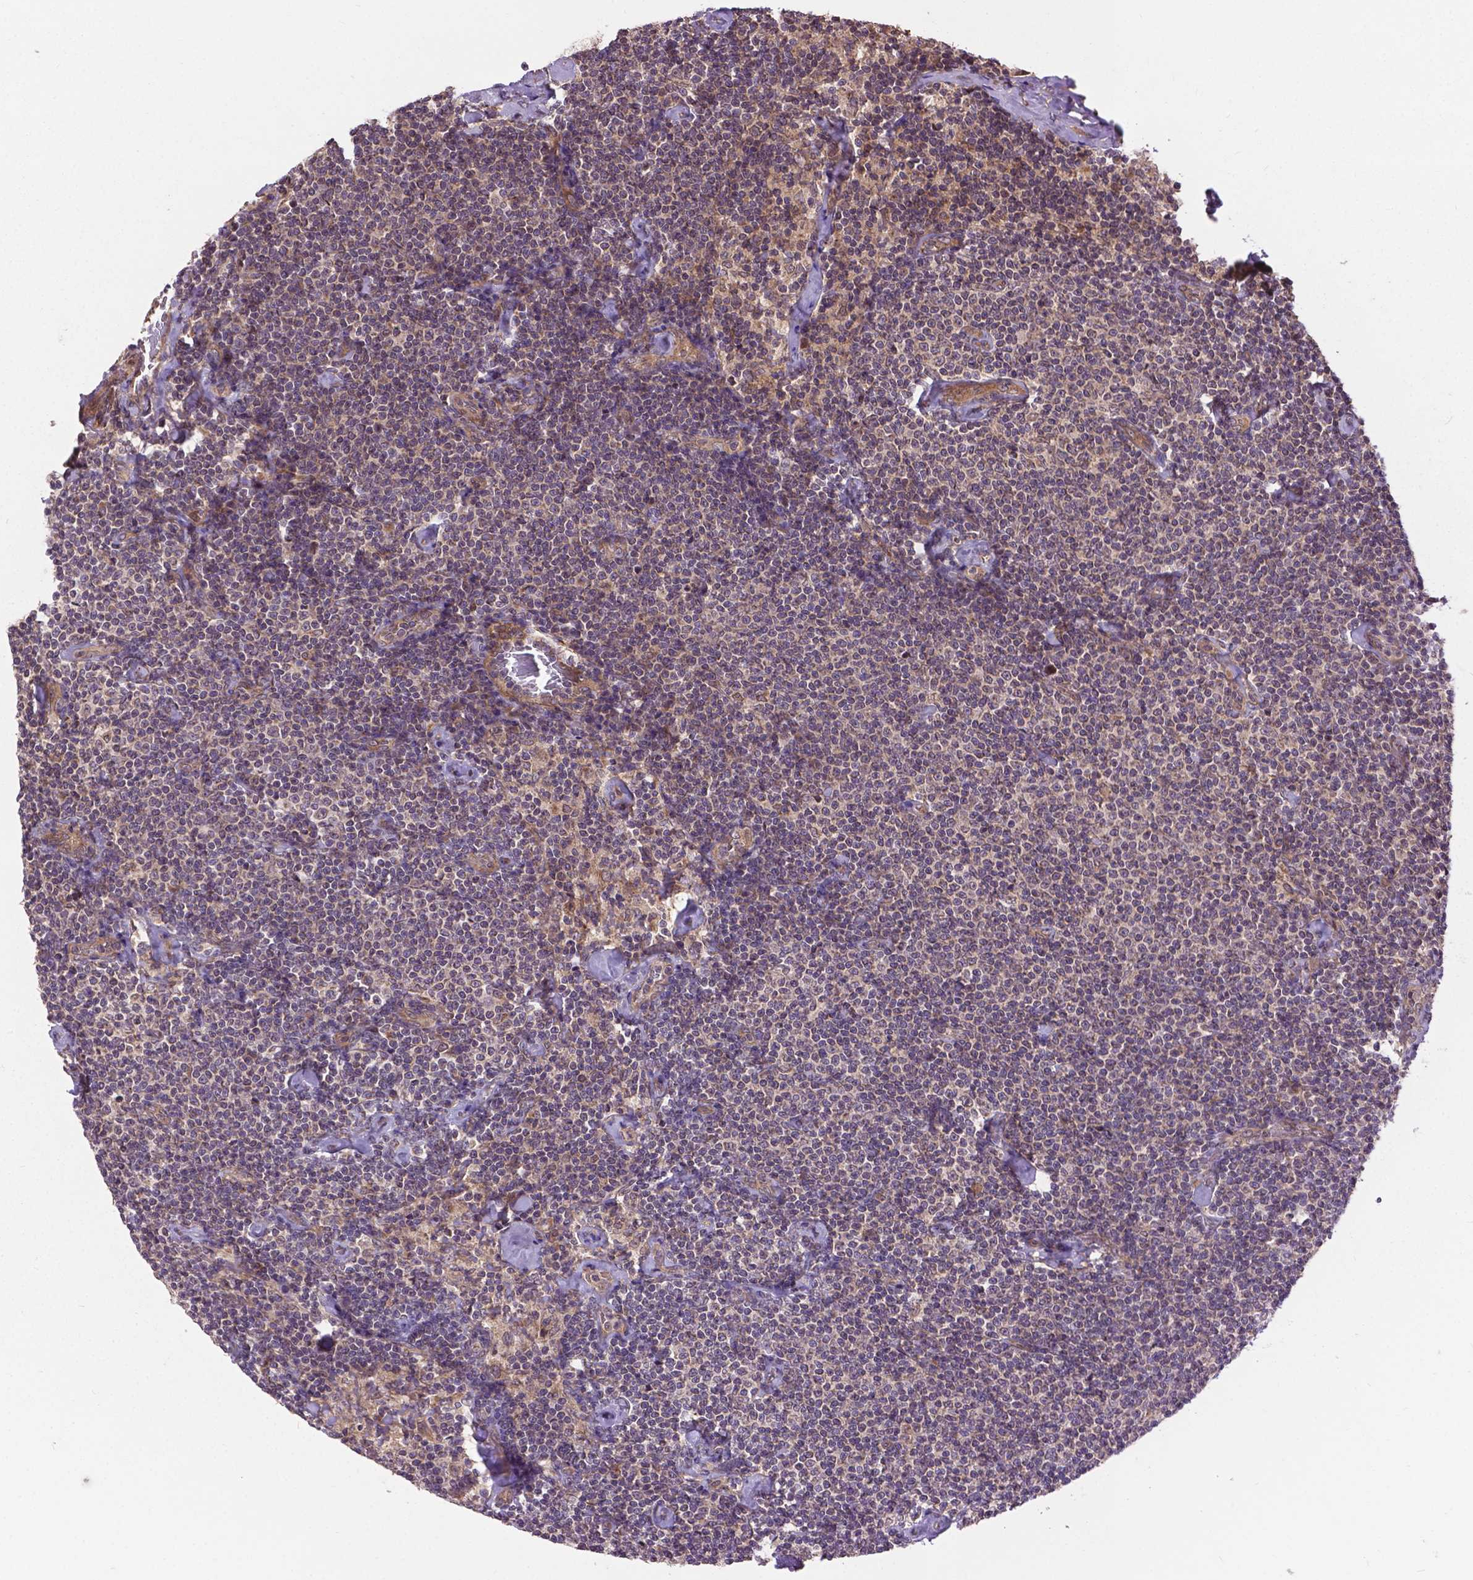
{"staining": {"intensity": "weak", "quantity": ">75%", "location": "cytoplasmic/membranous"}, "tissue": "lymphoma", "cell_type": "Tumor cells", "image_type": "cancer", "snomed": [{"axis": "morphology", "description": "Malignant lymphoma, non-Hodgkin's type, Low grade"}, {"axis": "topography", "description": "Lymph node"}], "caption": "Immunohistochemistry (IHC) photomicrograph of lymphoma stained for a protein (brown), which demonstrates low levels of weak cytoplasmic/membranous expression in approximately >75% of tumor cells.", "gene": "ZNF616", "patient": {"sex": "male", "age": 81}}